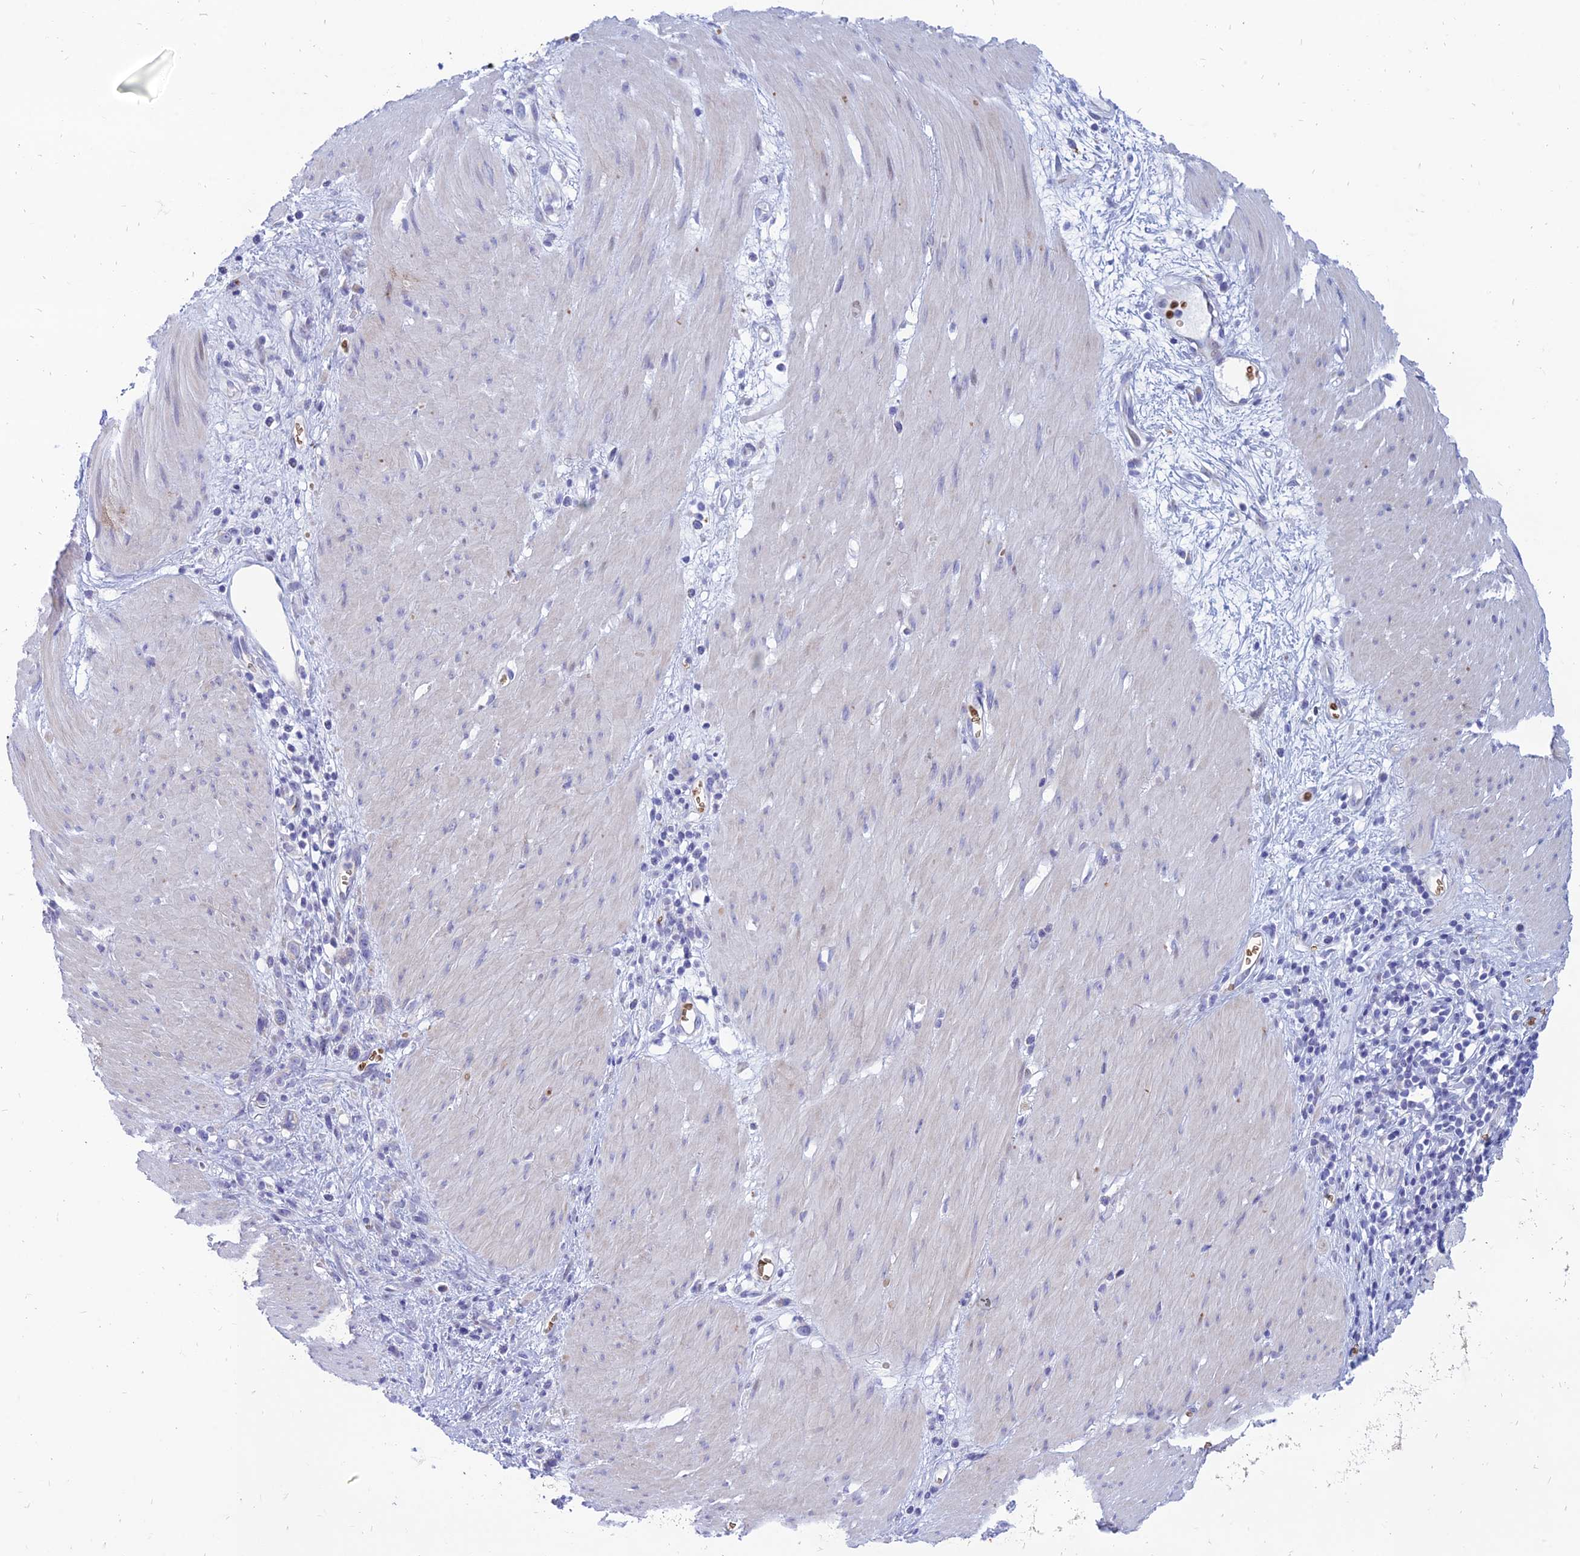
{"staining": {"intensity": "negative", "quantity": "none", "location": "none"}, "tissue": "stomach cancer", "cell_type": "Tumor cells", "image_type": "cancer", "snomed": [{"axis": "morphology", "description": "Adenocarcinoma, NOS"}, {"axis": "topography", "description": "Stomach"}], "caption": "High magnification brightfield microscopy of adenocarcinoma (stomach) stained with DAB (brown) and counterstained with hematoxylin (blue): tumor cells show no significant staining.", "gene": "HHAT", "patient": {"sex": "female", "age": 76}}